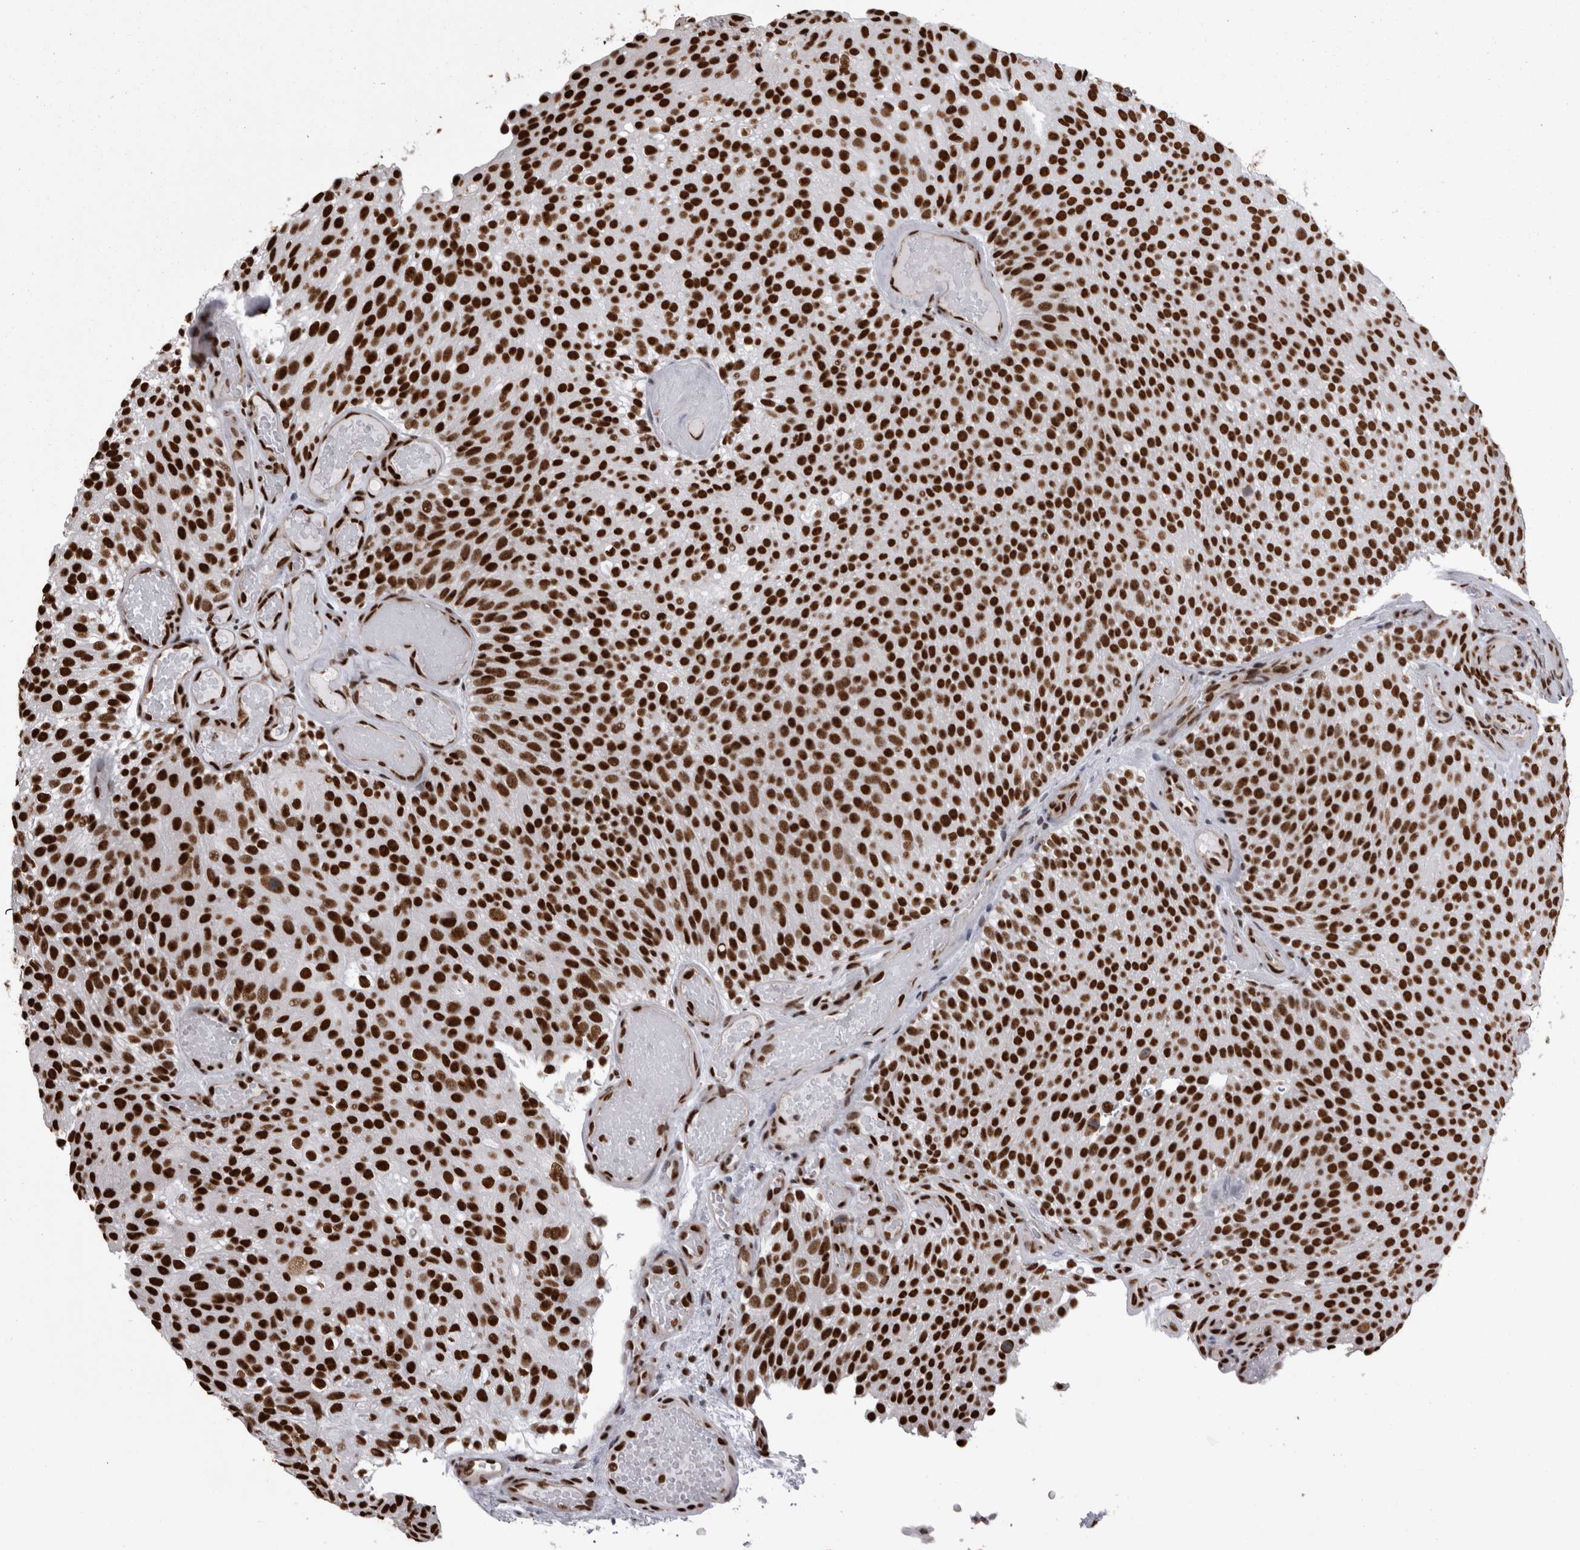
{"staining": {"intensity": "strong", "quantity": ">75%", "location": "nuclear"}, "tissue": "urothelial cancer", "cell_type": "Tumor cells", "image_type": "cancer", "snomed": [{"axis": "morphology", "description": "Urothelial carcinoma, Low grade"}, {"axis": "topography", "description": "Urinary bladder"}], "caption": "Low-grade urothelial carcinoma was stained to show a protein in brown. There is high levels of strong nuclear positivity in approximately >75% of tumor cells.", "gene": "HNRNPM", "patient": {"sex": "male", "age": 78}}